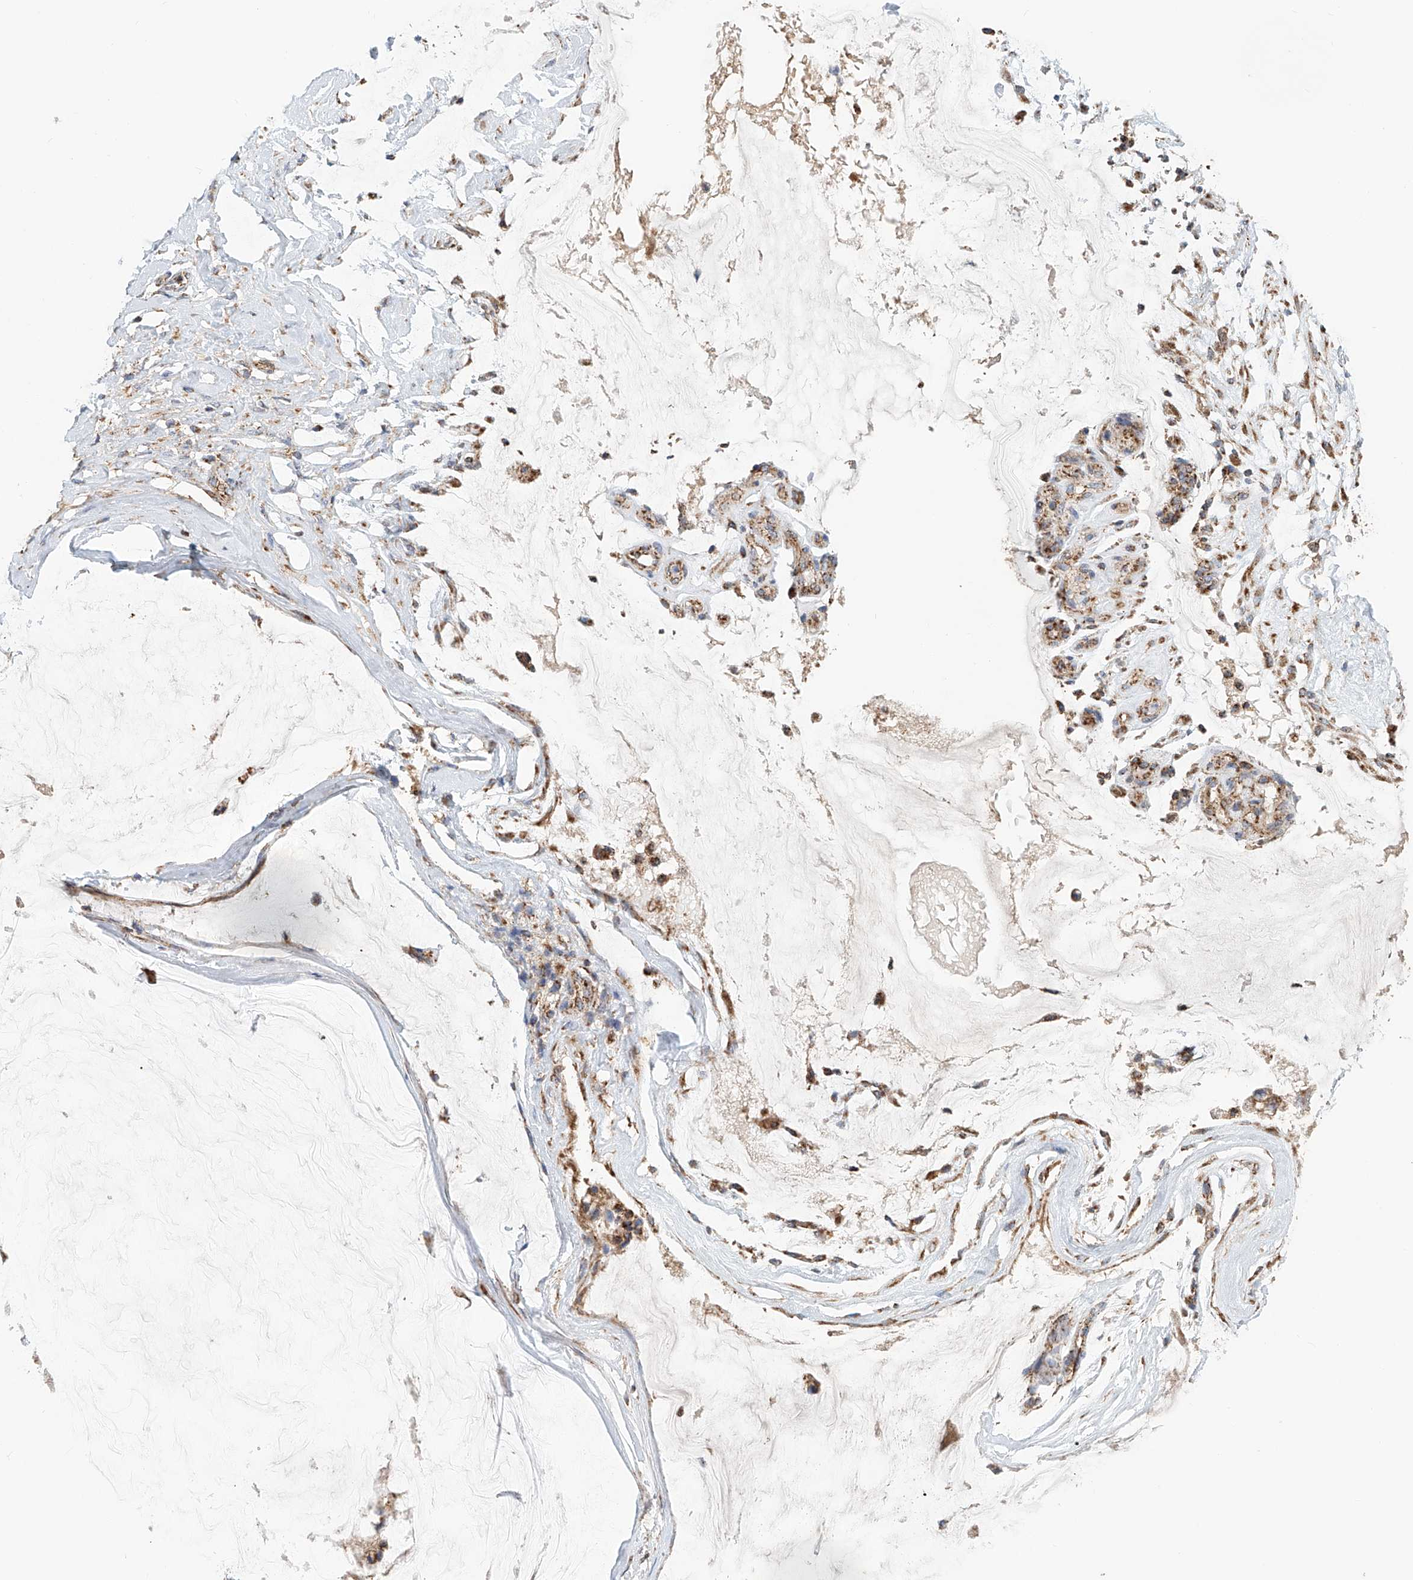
{"staining": {"intensity": "moderate", "quantity": ">75%", "location": "cytoplasmic/membranous"}, "tissue": "ovarian cancer", "cell_type": "Tumor cells", "image_type": "cancer", "snomed": [{"axis": "morphology", "description": "Cystadenocarcinoma, mucinous, NOS"}, {"axis": "topography", "description": "Ovary"}], "caption": "Tumor cells demonstrate medium levels of moderate cytoplasmic/membranous staining in about >75% of cells in human ovarian cancer.", "gene": "MCL1", "patient": {"sex": "female", "age": 39}}